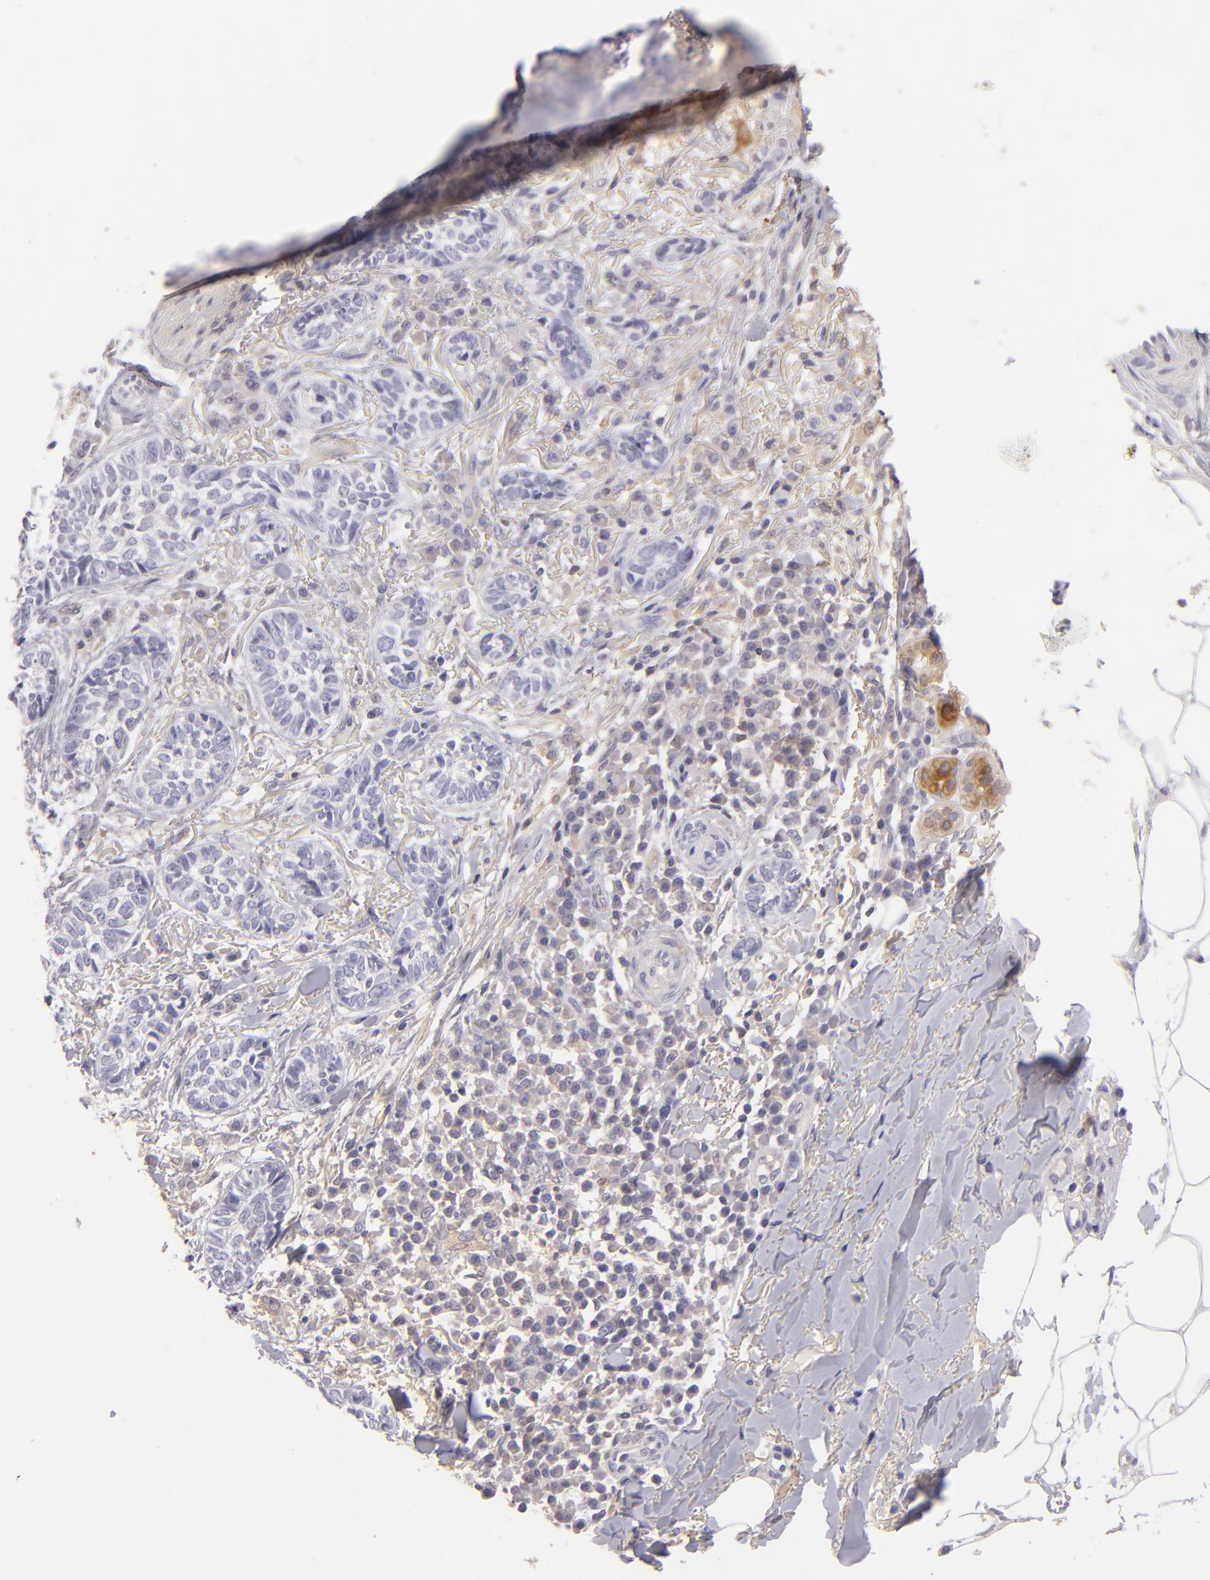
{"staining": {"intensity": "weak", "quantity": "25%-75%", "location": "cytoplasmic/membranous"}, "tissue": "skin cancer", "cell_type": "Tumor cells", "image_type": "cancer", "snomed": [{"axis": "morphology", "description": "Basal cell carcinoma"}, {"axis": "topography", "description": "Skin"}], "caption": "A micrograph showing weak cytoplasmic/membranous positivity in about 25%-75% of tumor cells in basal cell carcinoma (skin), as visualized by brown immunohistochemical staining.", "gene": "MMP10", "patient": {"sex": "female", "age": 89}}